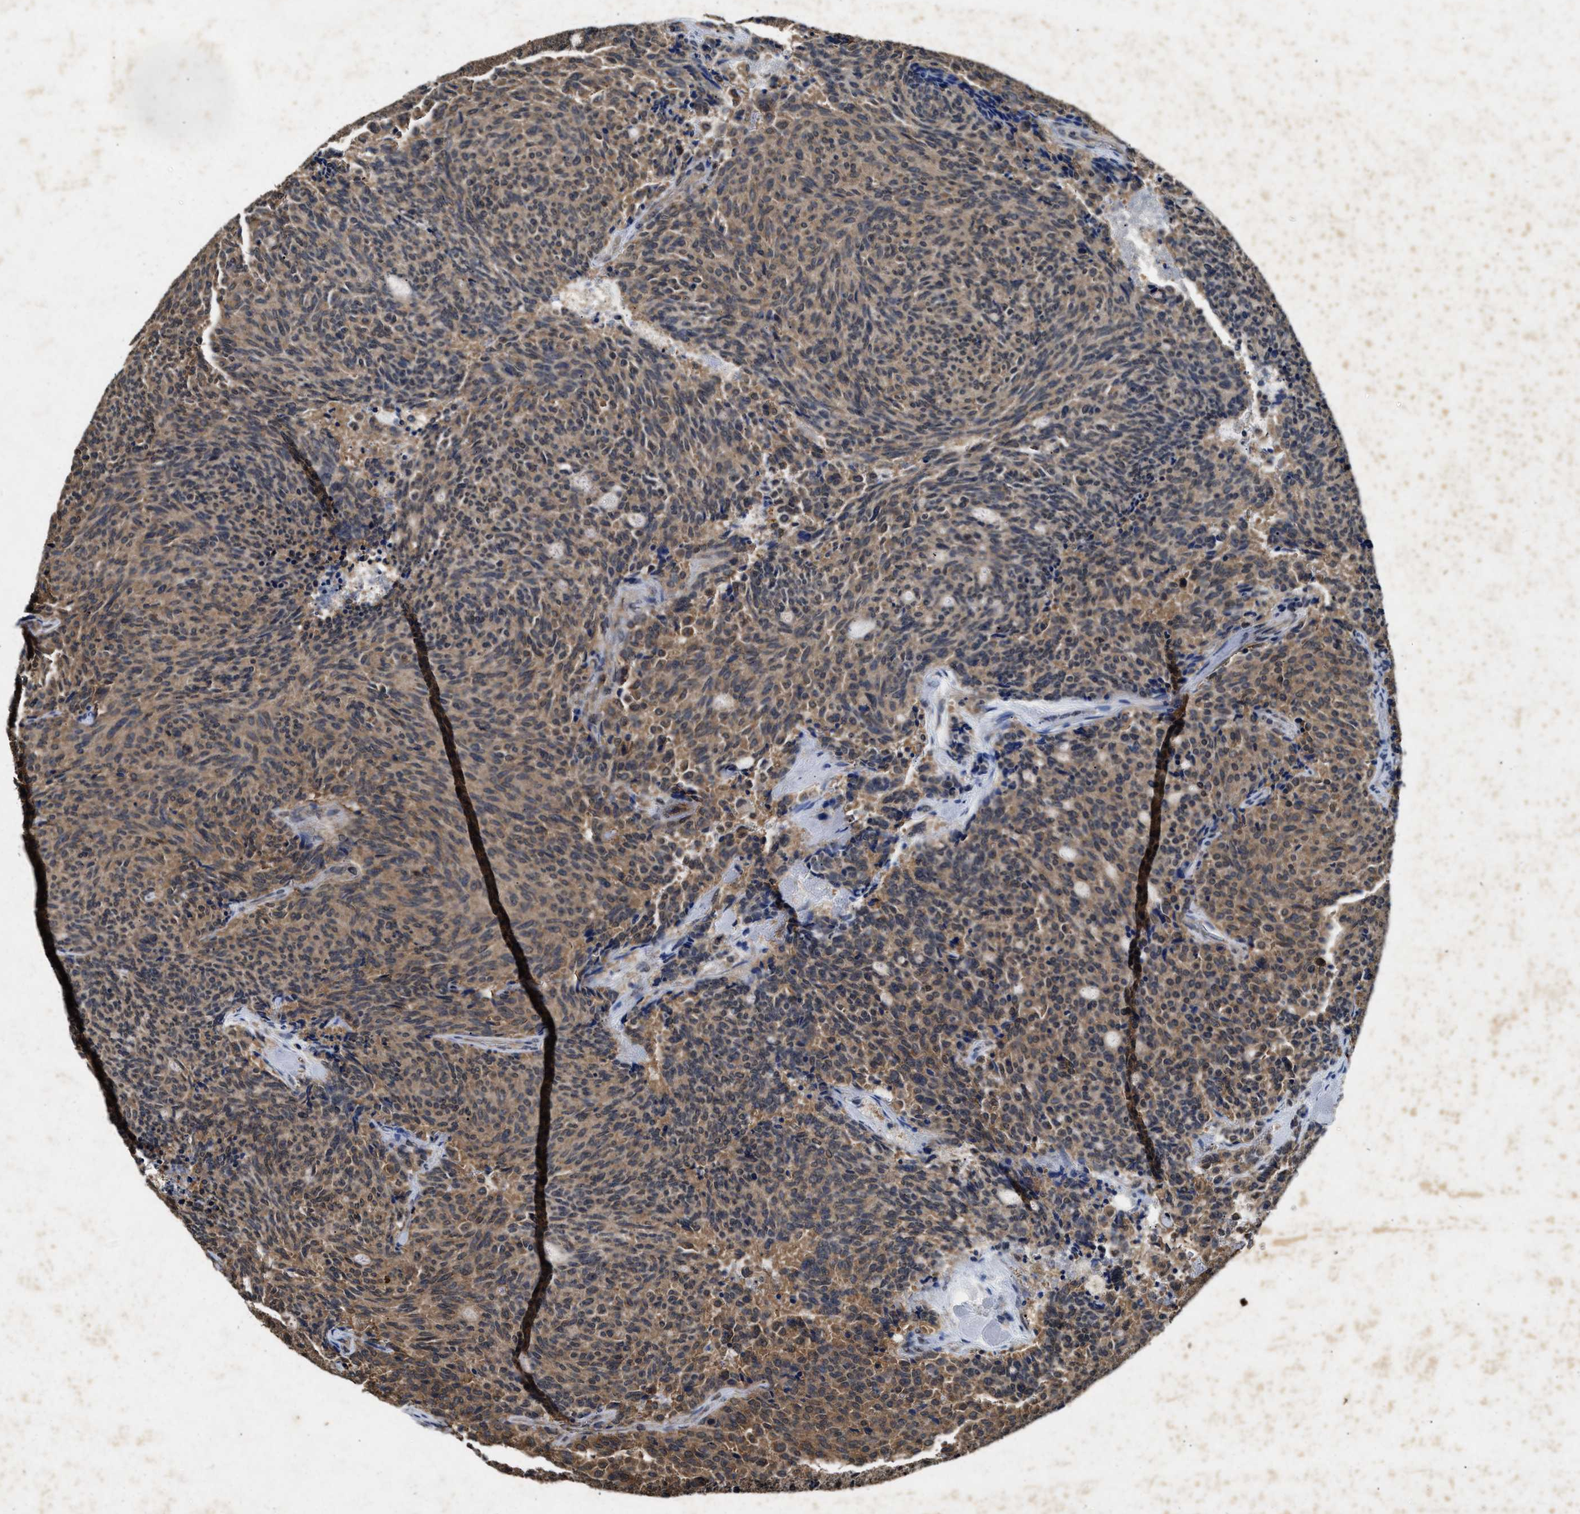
{"staining": {"intensity": "moderate", "quantity": ">75%", "location": "cytoplasmic/membranous"}, "tissue": "carcinoid", "cell_type": "Tumor cells", "image_type": "cancer", "snomed": [{"axis": "morphology", "description": "Carcinoid, malignant, NOS"}, {"axis": "topography", "description": "Pancreas"}], "caption": "Protein expression analysis of human carcinoid reveals moderate cytoplasmic/membranous positivity in approximately >75% of tumor cells. (Stains: DAB (3,3'-diaminobenzidine) in brown, nuclei in blue, Microscopy: brightfield microscopy at high magnification).", "gene": "PDAP1", "patient": {"sex": "female", "age": 54}}